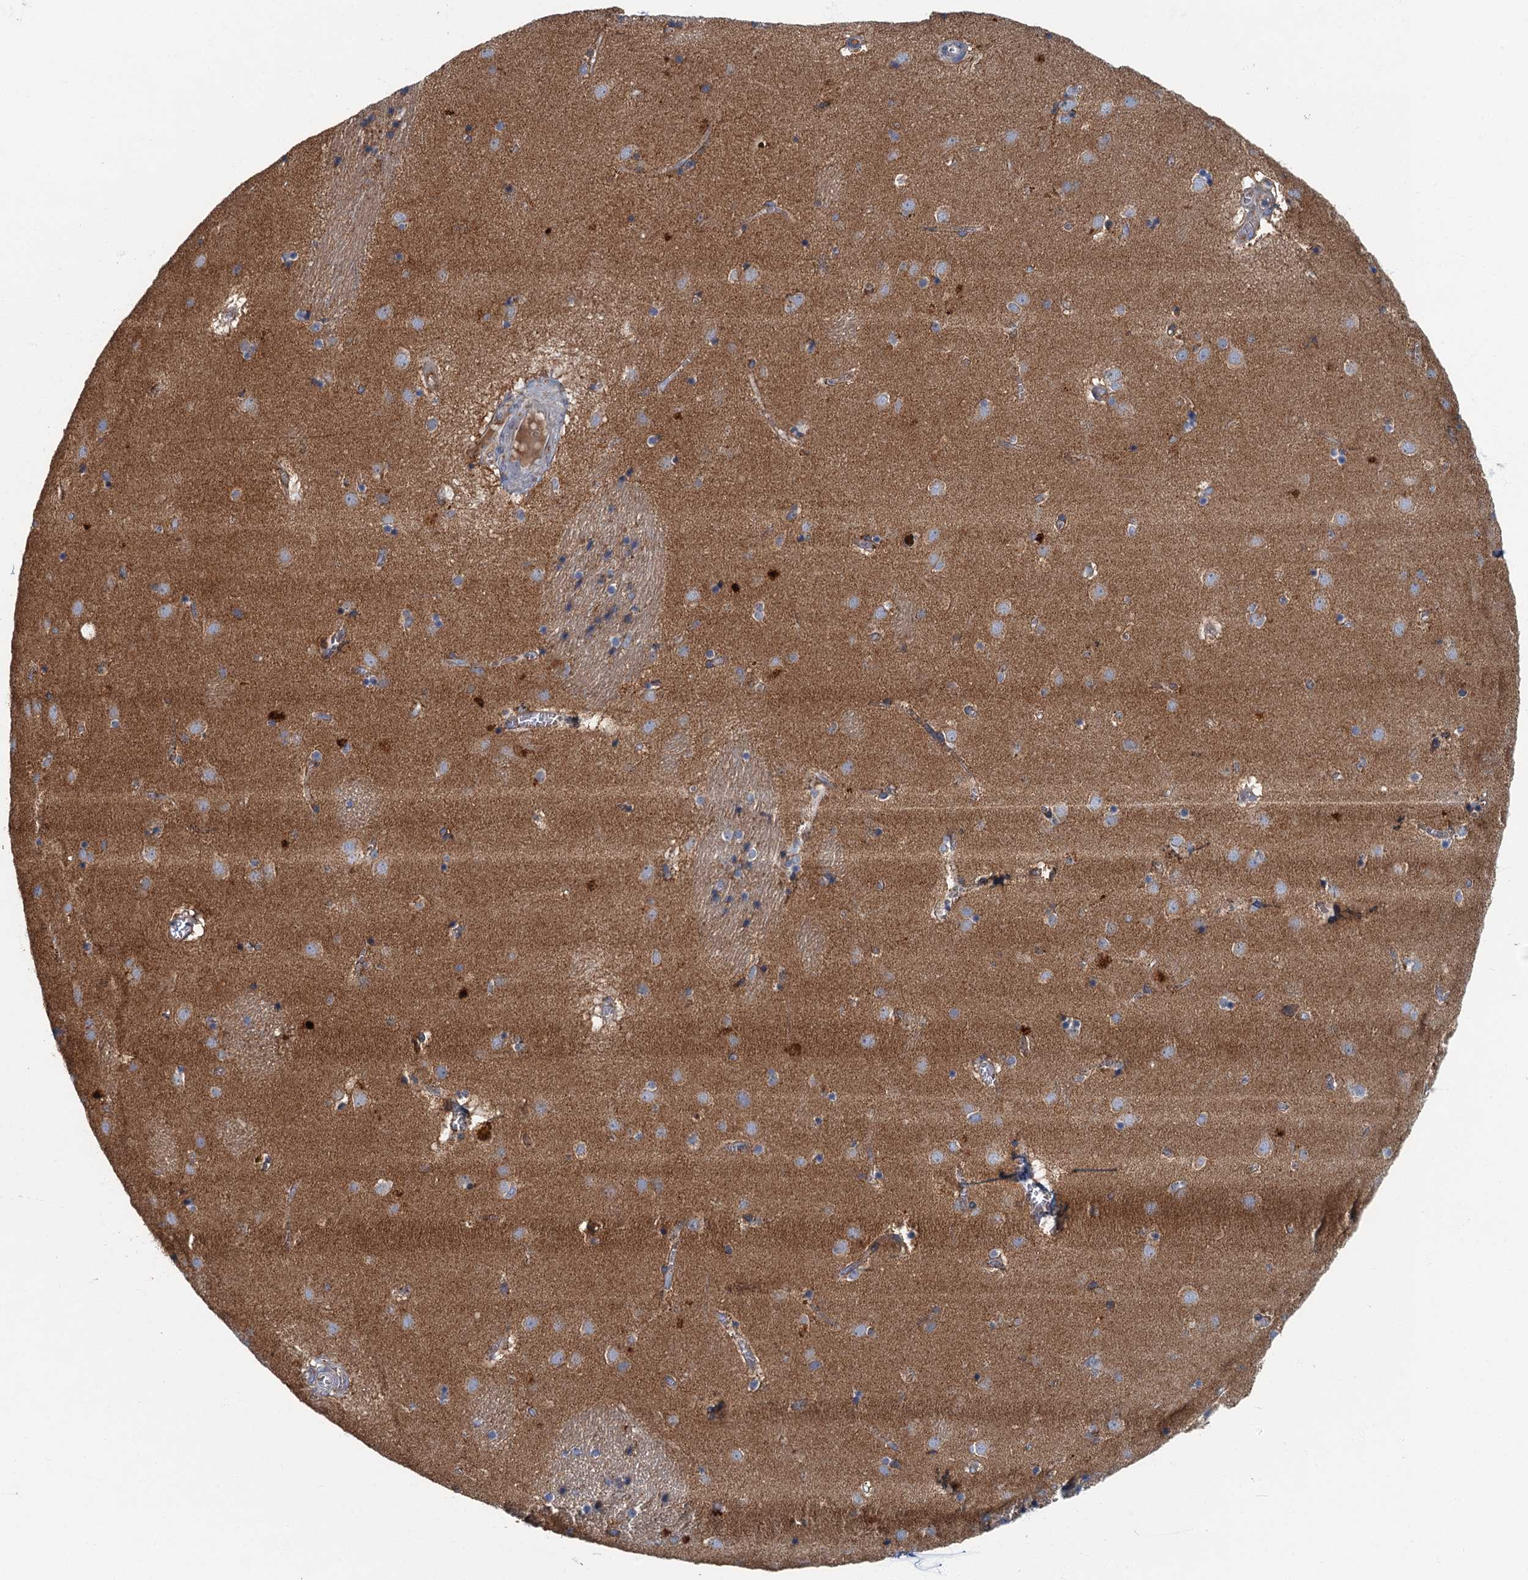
{"staining": {"intensity": "moderate", "quantity": "<25%", "location": "cytoplasmic/membranous"}, "tissue": "caudate", "cell_type": "Glial cells", "image_type": "normal", "snomed": [{"axis": "morphology", "description": "Normal tissue, NOS"}, {"axis": "topography", "description": "Lateral ventricle wall"}], "caption": "The immunohistochemical stain highlights moderate cytoplasmic/membranous positivity in glial cells of unremarkable caudate. The staining was performed using DAB, with brown indicating positive protein expression. Nuclei are stained blue with hematoxylin.", "gene": "SPDYC", "patient": {"sex": "male", "age": 70}}